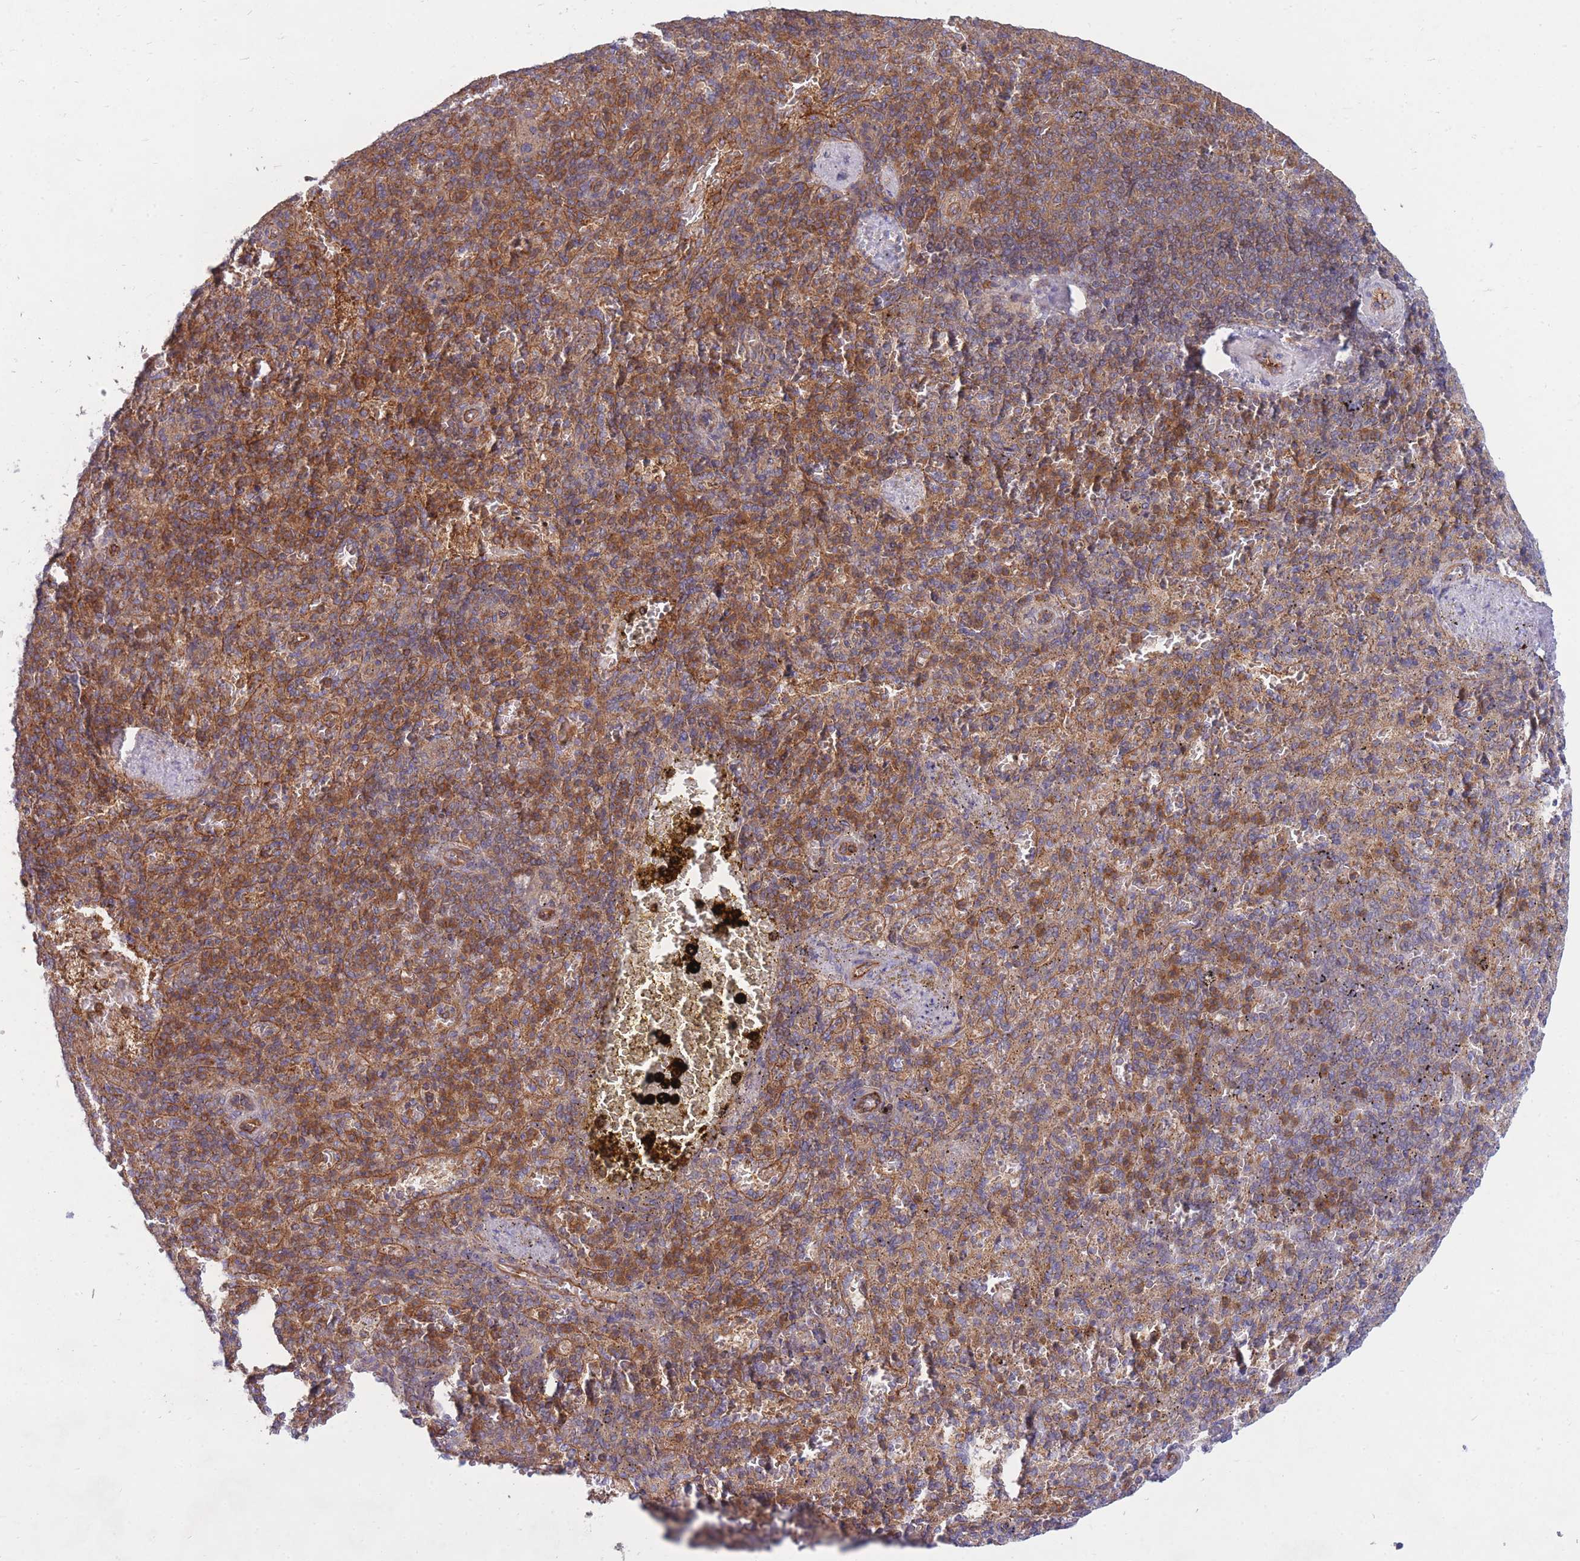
{"staining": {"intensity": "strong", "quantity": "25%-75%", "location": "cytoplasmic/membranous"}, "tissue": "spleen", "cell_type": "Cells in red pulp", "image_type": "normal", "snomed": [{"axis": "morphology", "description": "Normal tissue, NOS"}, {"axis": "topography", "description": "Spleen"}], "caption": "An image of spleen stained for a protein displays strong cytoplasmic/membranous brown staining in cells in red pulp.", "gene": "GGA1", "patient": {"sex": "female", "age": 74}}